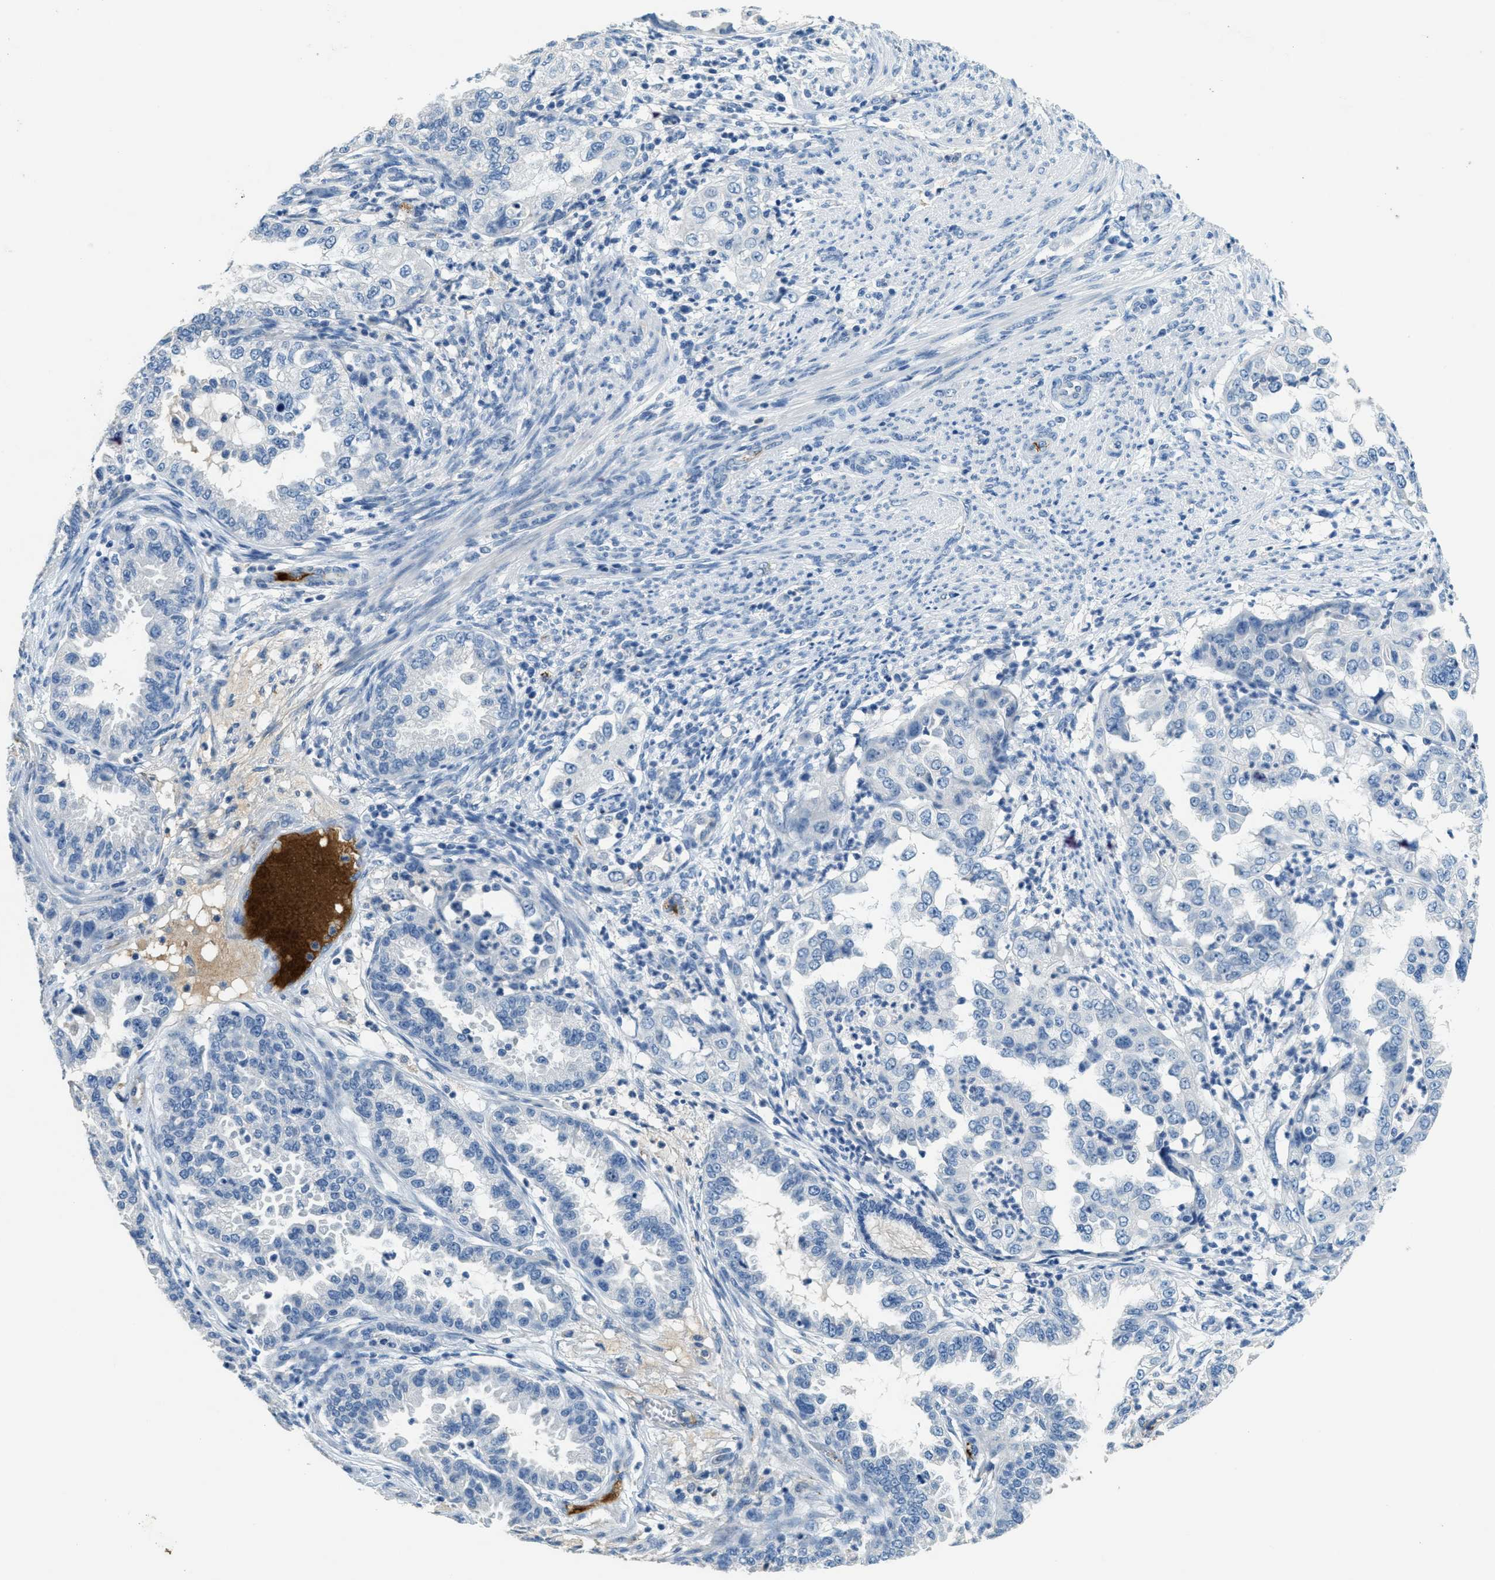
{"staining": {"intensity": "negative", "quantity": "none", "location": "none"}, "tissue": "endometrial cancer", "cell_type": "Tumor cells", "image_type": "cancer", "snomed": [{"axis": "morphology", "description": "Adenocarcinoma, NOS"}, {"axis": "topography", "description": "Endometrium"}], "caption": "Immunohistochemistry histopathology image of neoplastic tissue: endometrial cancer (adenocarcinoma) stained with DAB (3,3'-diaminobenzidine) displays no significant protein staining in tumor cells. The staining was performed using DAB to visualize the protein expression in brown, while the nuclei were stained in blue with hematoxylin (Magnification: 20x).", "gene": "A2M", "patient": {"sex": "female", "age": 85}}